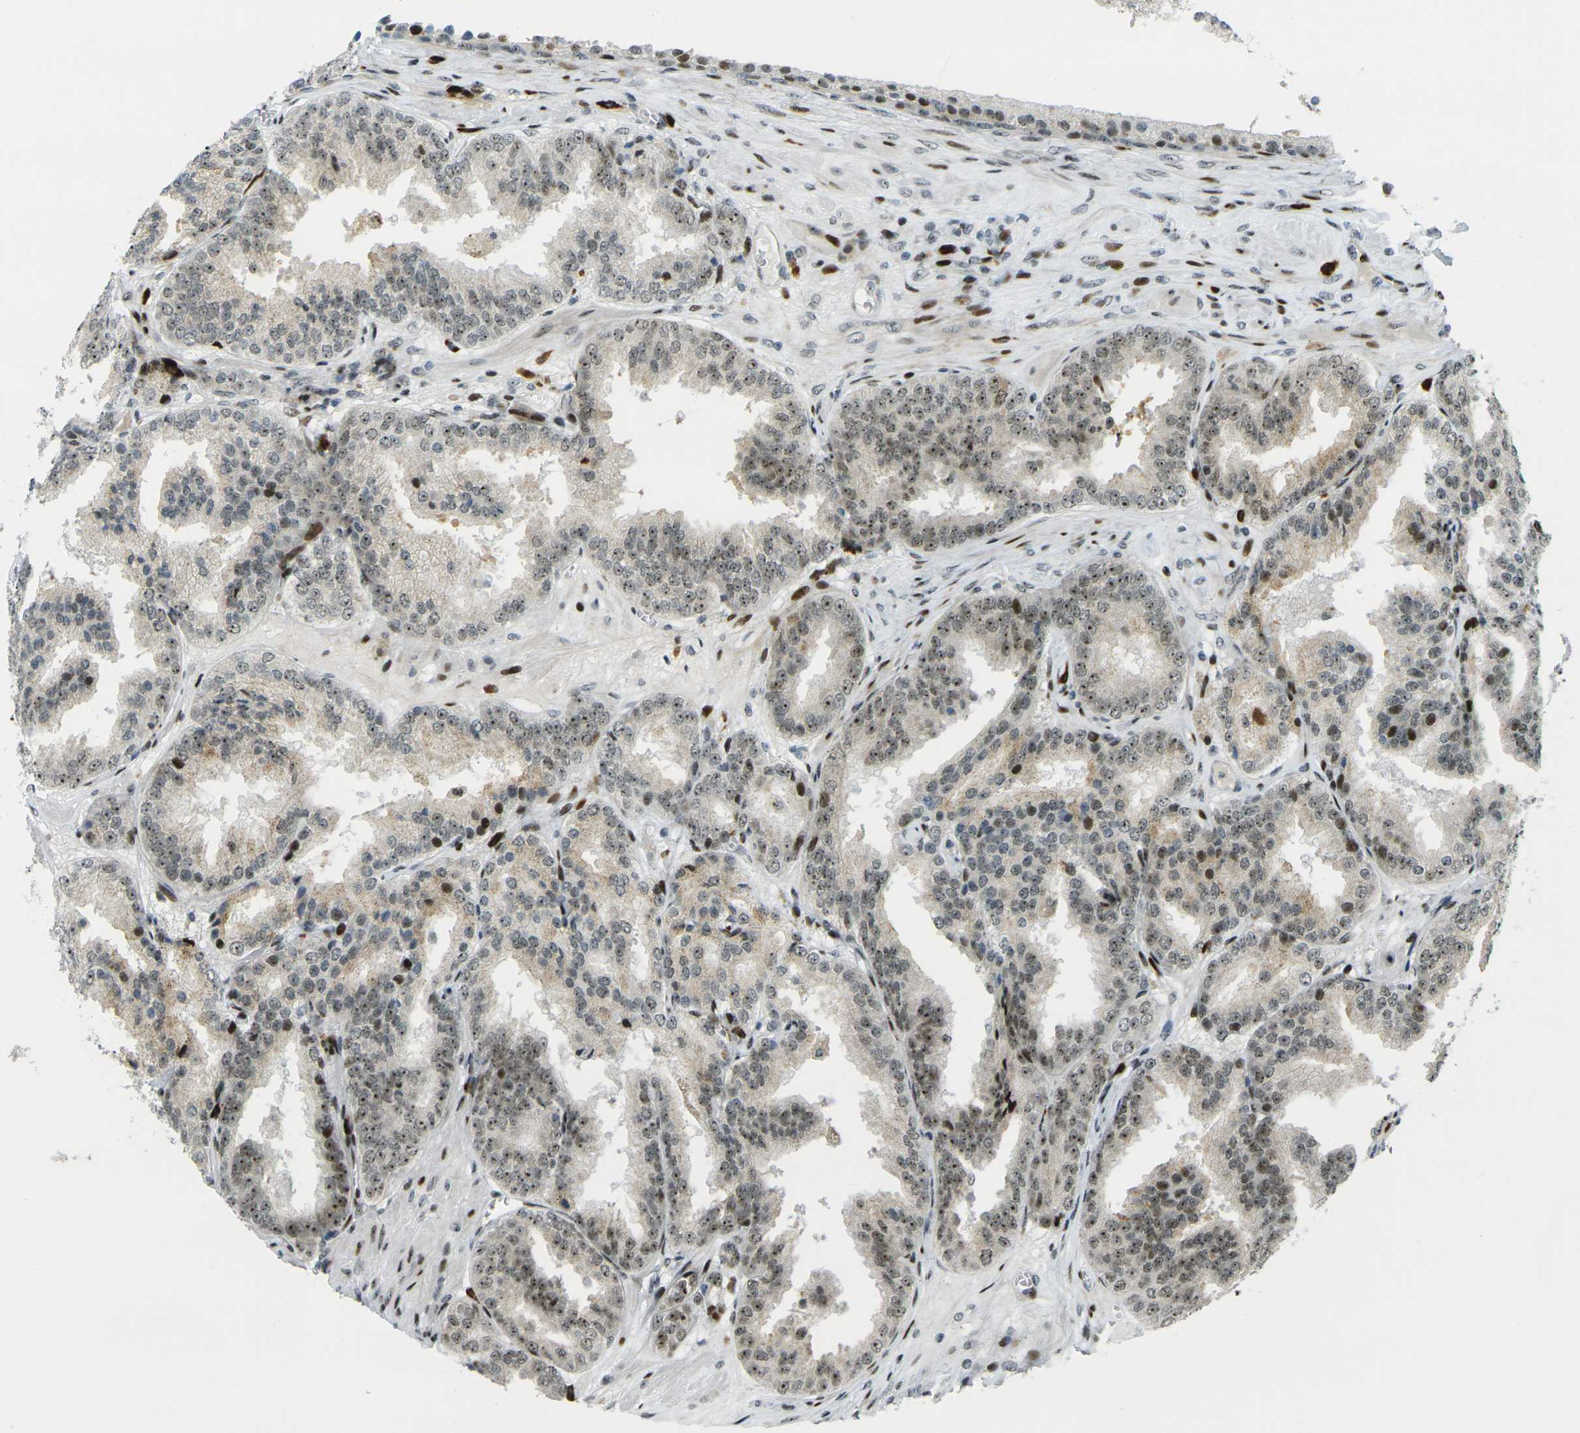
{"staining": {"intensity": "moderate", "quantity": ">75%", "location": "nuclear"}, "tissue": "prostate cancer", "cell_type": "Tumor cells", "image_type": "cancer", "snomed": [{"axis": "morphology", "description": "Adenocarcinoma, High grade"}, {"axis": "topography", "description": "Prostate"}], "caption": "Brown immunohistochemical staining in human prostate cancer (high-grade adenocarcinoma) shows moderate nuclear positivity in approximately >75% of tumor cells. (IHC, brightfield microscopy, high magnification).", "gene": "UBE2C", "patient": {"sex": "male", "age": 61}}